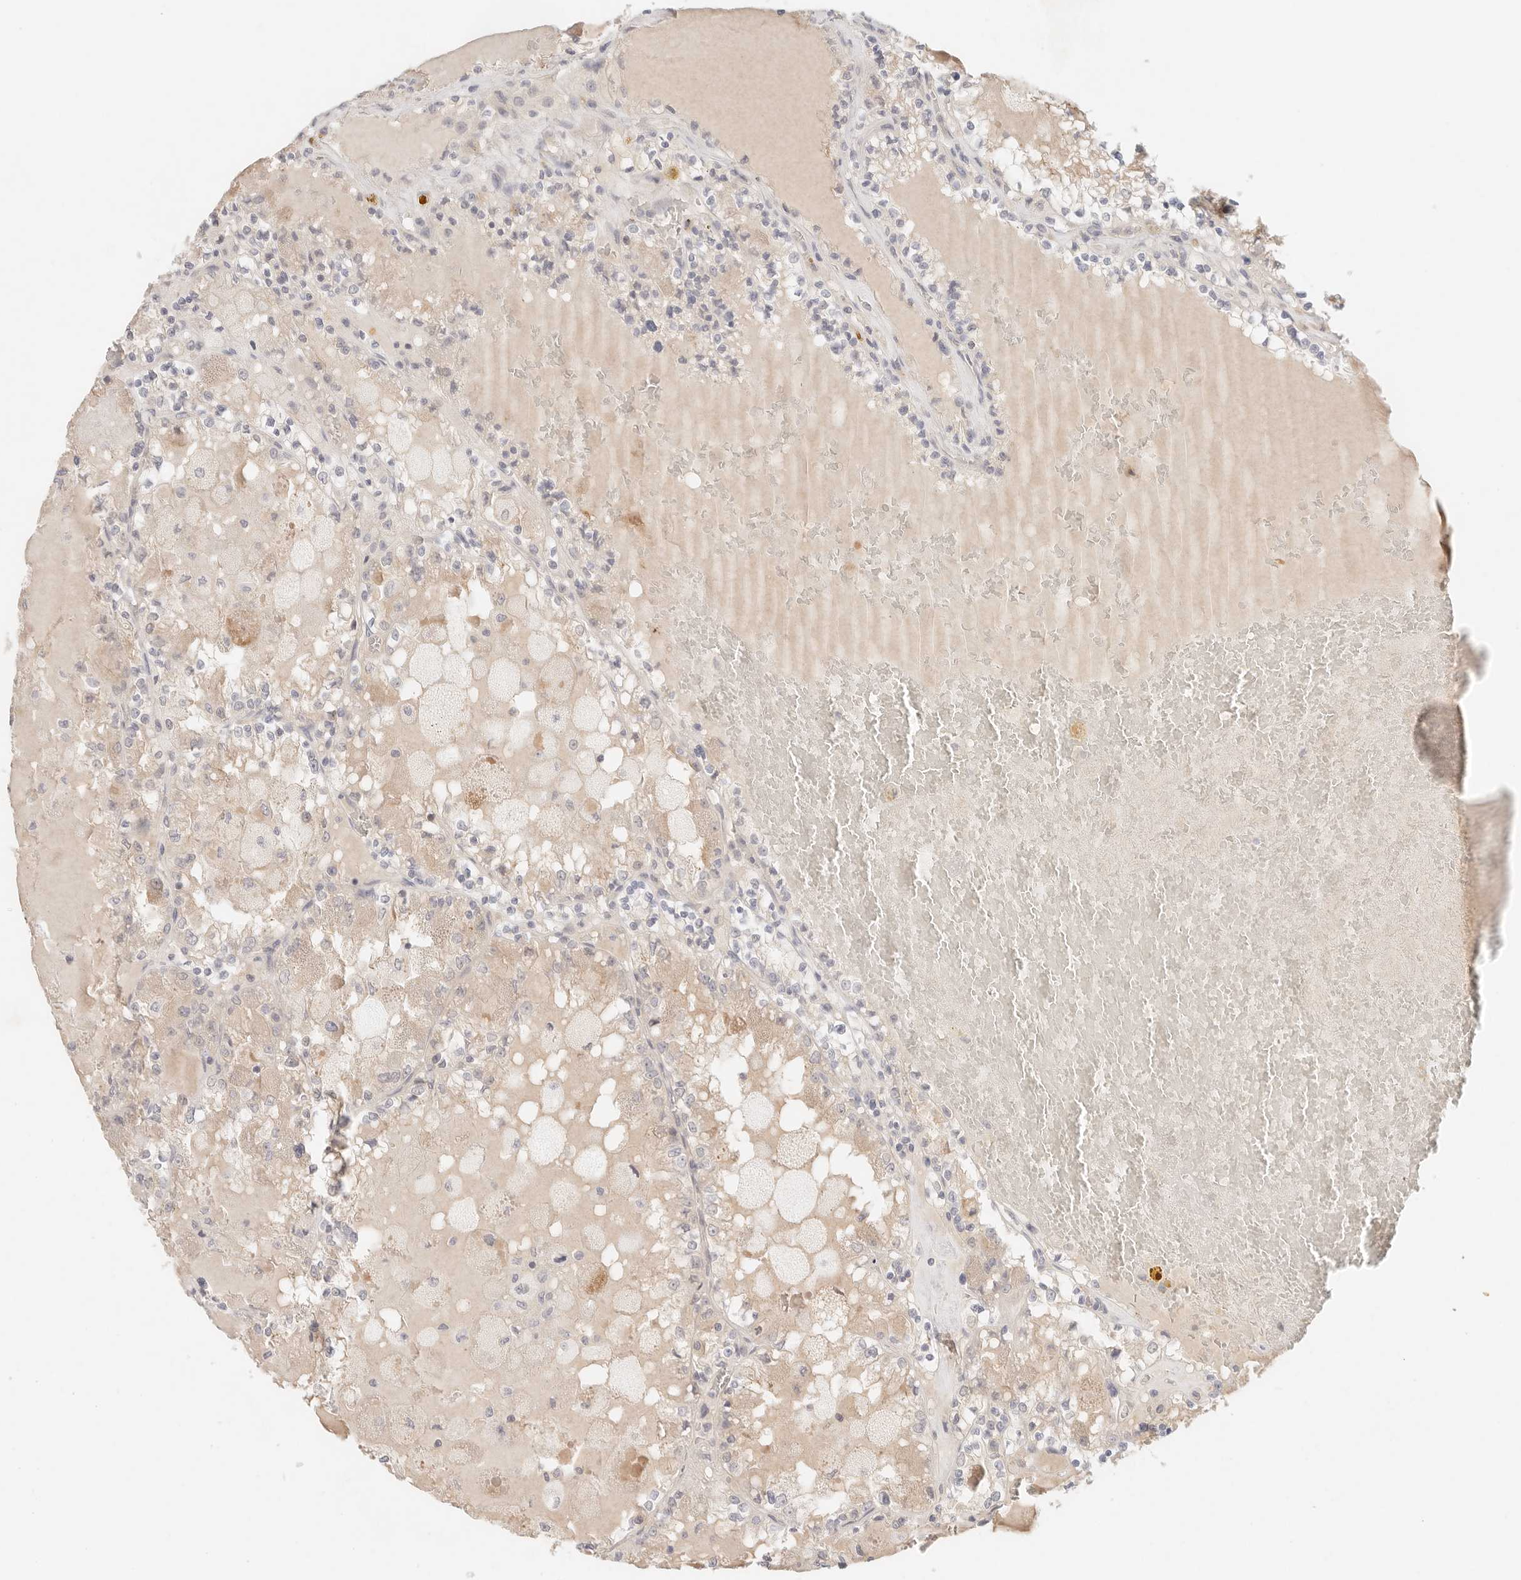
{"staining": {"intensity": "weak", "quantity": "25%-75%", "location": "cytoplasmic/membranous"}, "tissue": "renal cancer", "cell_type": "Tumor cells", "image_type": "cancer", "snomed": [{"axis": "morphology", "description": "Adenocarcinoma, NOS"}, {"axis": "topography", "description": "Kidney"}], "caption": "Renal adenocarcinoma tissue displays weak cytoplasmic/membranous positivity in approximately 25%-75% of tumor cells, visualized by immunohistochemistry. (brown staining indicates protein expression, while blue staining denotes nuclei).", "gene": "SPHK1", "patient": {"sex": "female", "age": 56}}